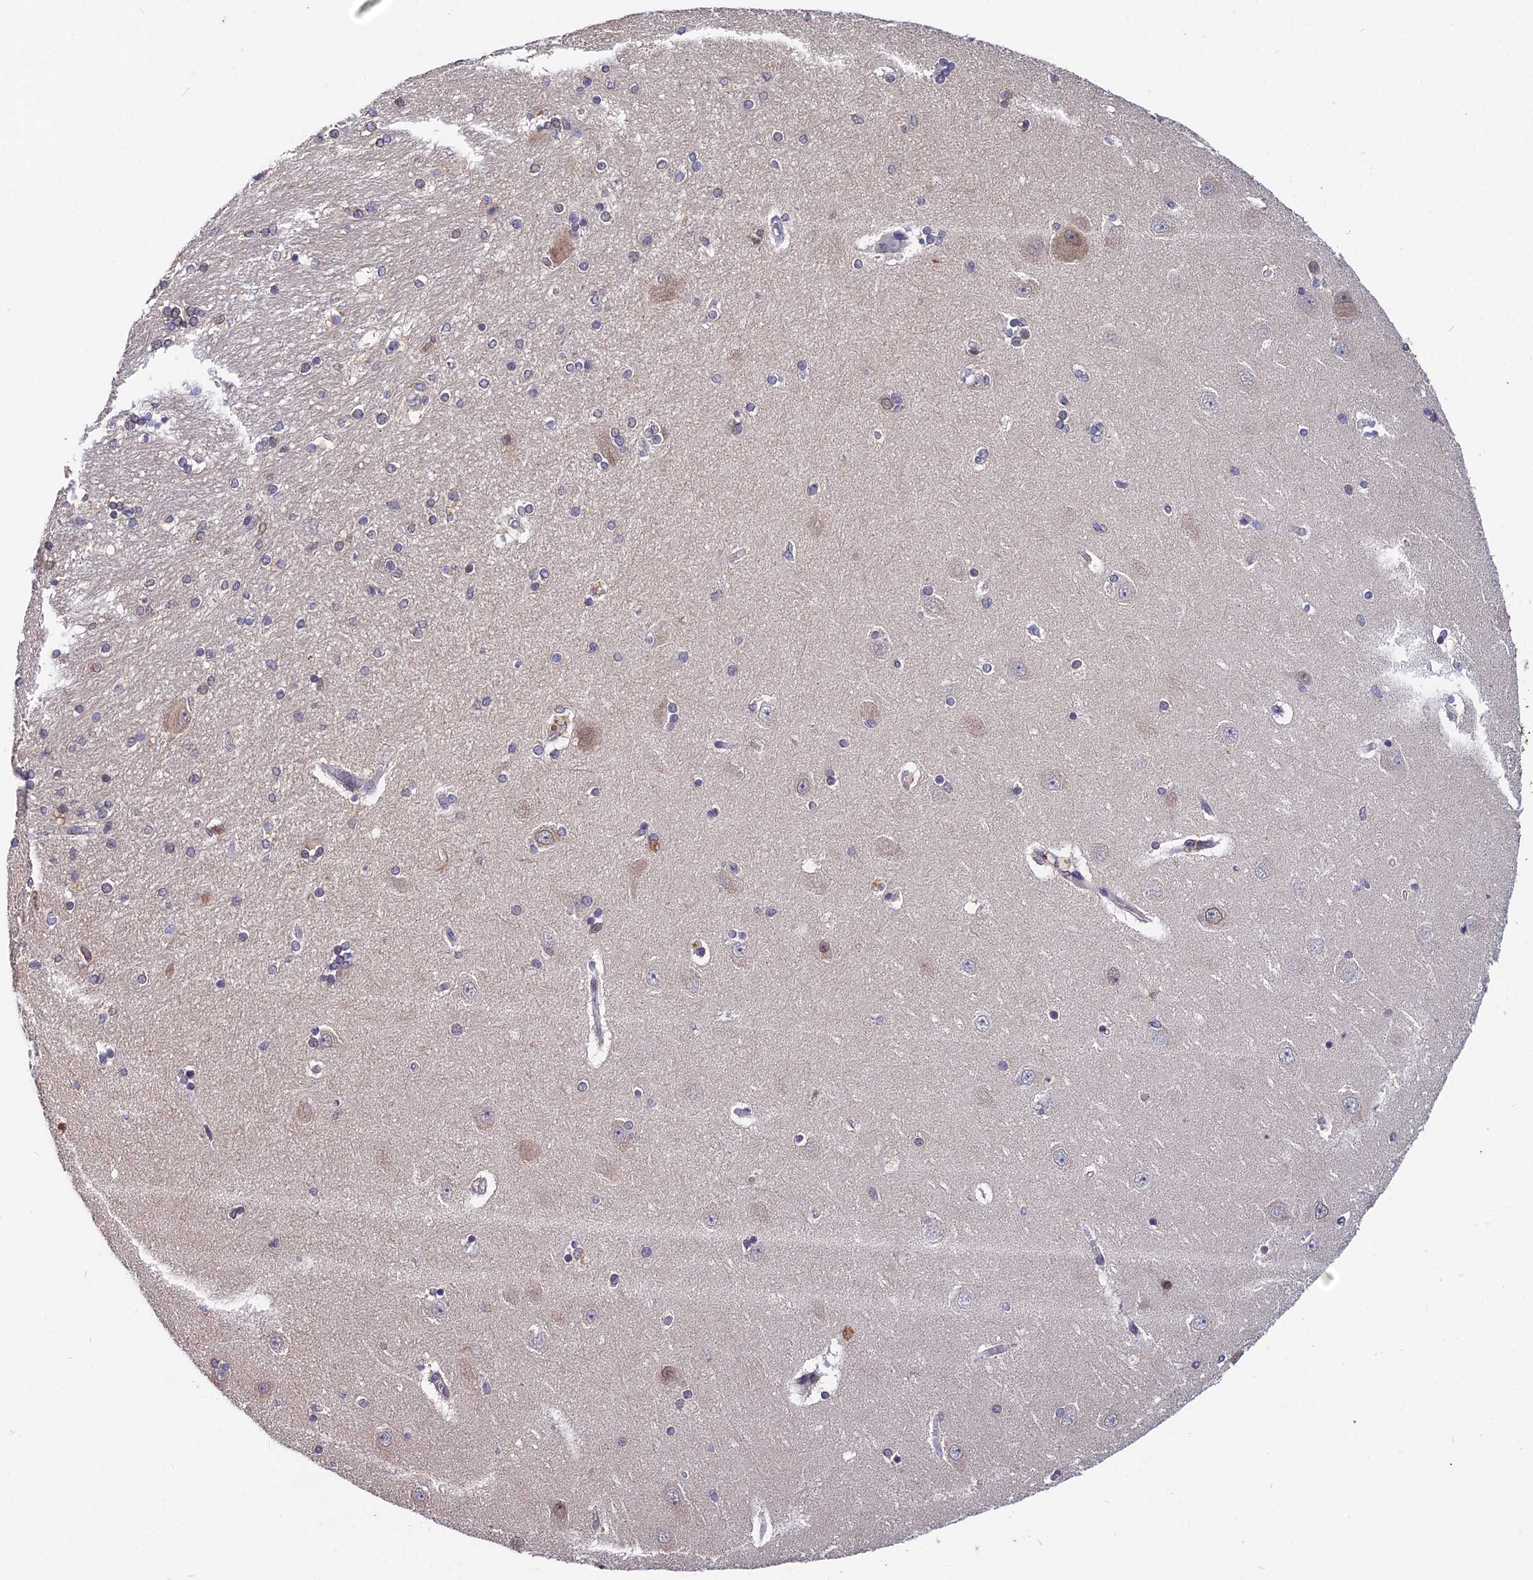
{"staining": {"intensity": "negative", "quantity": "none", "location": "none"}, "tissue": "hippocampus", "cell_type": "Glial cells", "image_type": "normal", "snomed": [{"axis": "morphology", "description": "Normal tissue, NOS"}, {"axis": "topography", "description": "Hippocampus"}], "caption": "Photomicrograph shows no protein positivity in glial cells of normal hippocampus.", "gene": "INPP4A", "patient": {"sex": "female", "age": 54}}